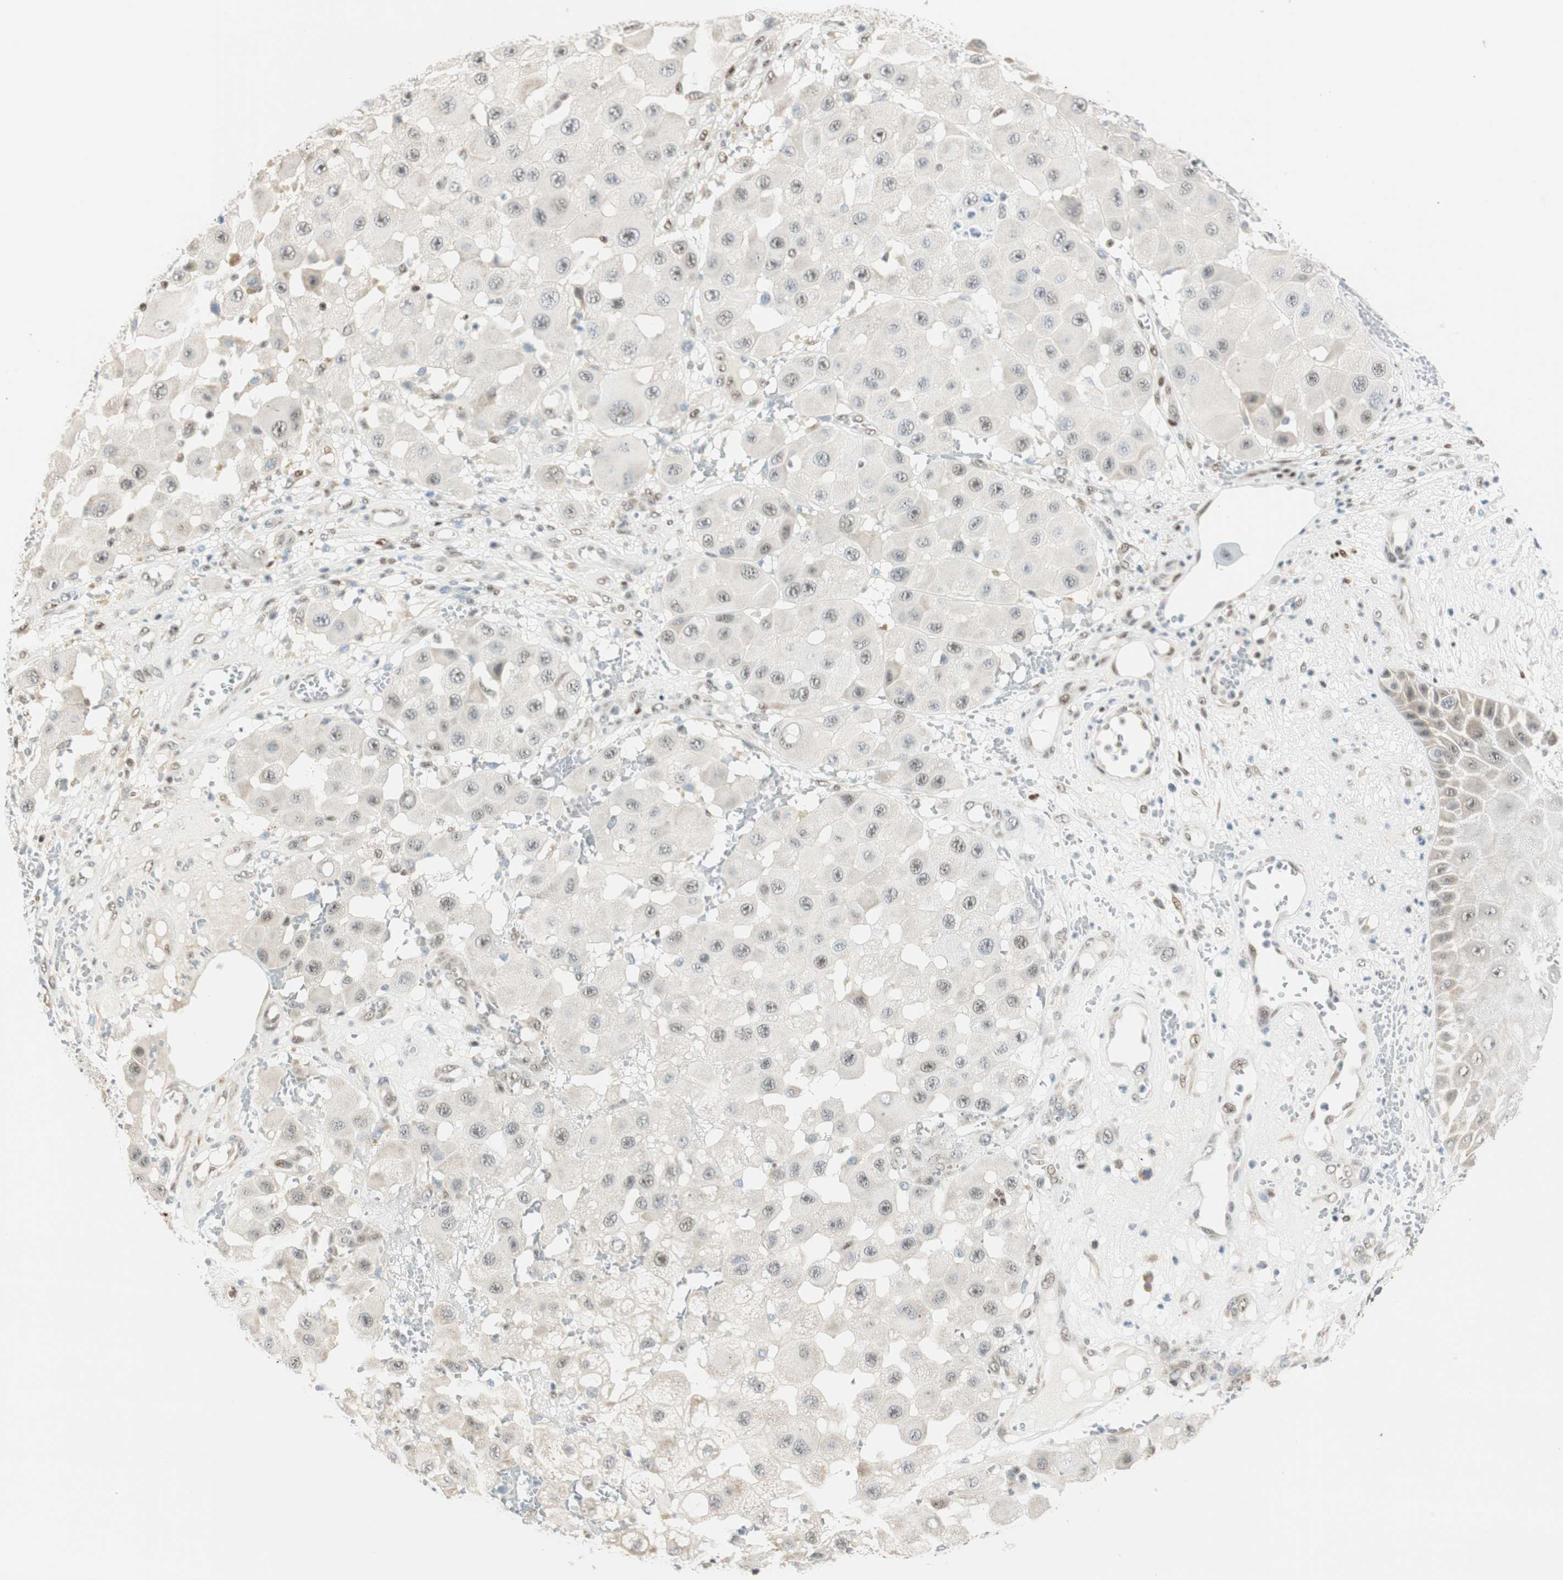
{"staining": {"intensity": "negative", "quantity": "none", "location": "none"}, "tissue": "melanoma", "cell_type": "Tumor cells", "image_type": "cancer", "snomed": [{"axis": "morphology", "description": "Malignant melanoma, NOS"}, {"axis": "topography", "description": "Skin"}], "caption": "An immunohistochemistry micrograph of melanoma is shown. There is no staining in tumor cells of melanoma.", "gene": "MSX2", "patient": {"sex": "female", "age": 81}}